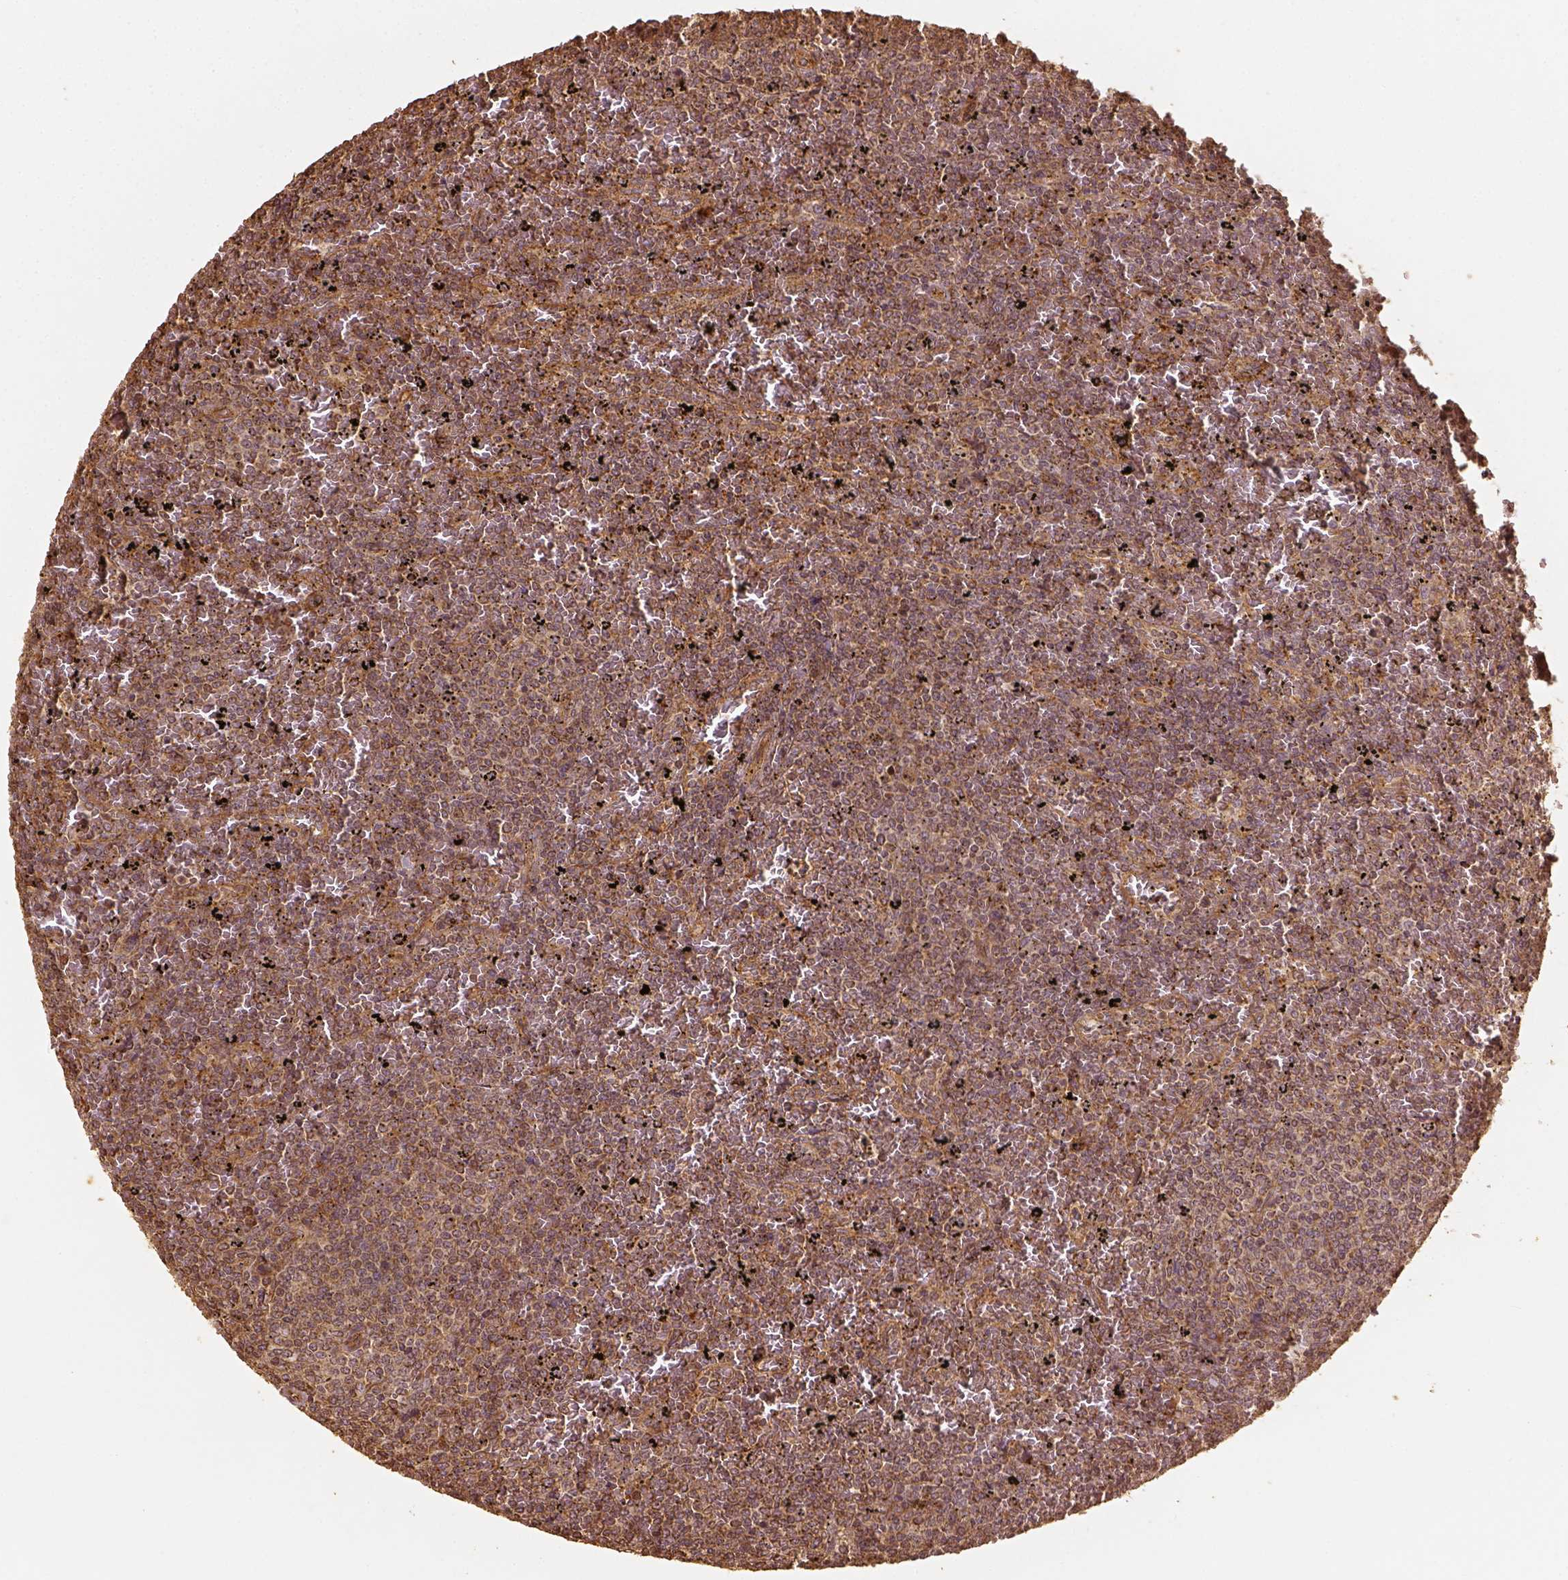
{"staining": {"intensity": "moderate", "quantity": "<25%", "location": "cytoplasmic/membranous"}, "tissue": "lymphoma", "cell_type": "Tumor cells", "image_type": "cancer", "snomed": [{"axis": "morphology", "description": "Malignant lymphoma, non-Hodgkin's type, Low grade"}, {"axis": "topography", "description": "Spleen"}], "caption": "IHC (DAB (3,3'-diaminobenzidine)) staining of malignant lymphoma, non-Hodgkin's type (low-grade) reveals moderate cytoplasmic/membranous protein expression in approximately <25% of tumor cells. IHC stains the protein in brown and the nuclei are stained blue.", "gene": "VEGFA", "patient": {"sex": "female", "age": 77}}